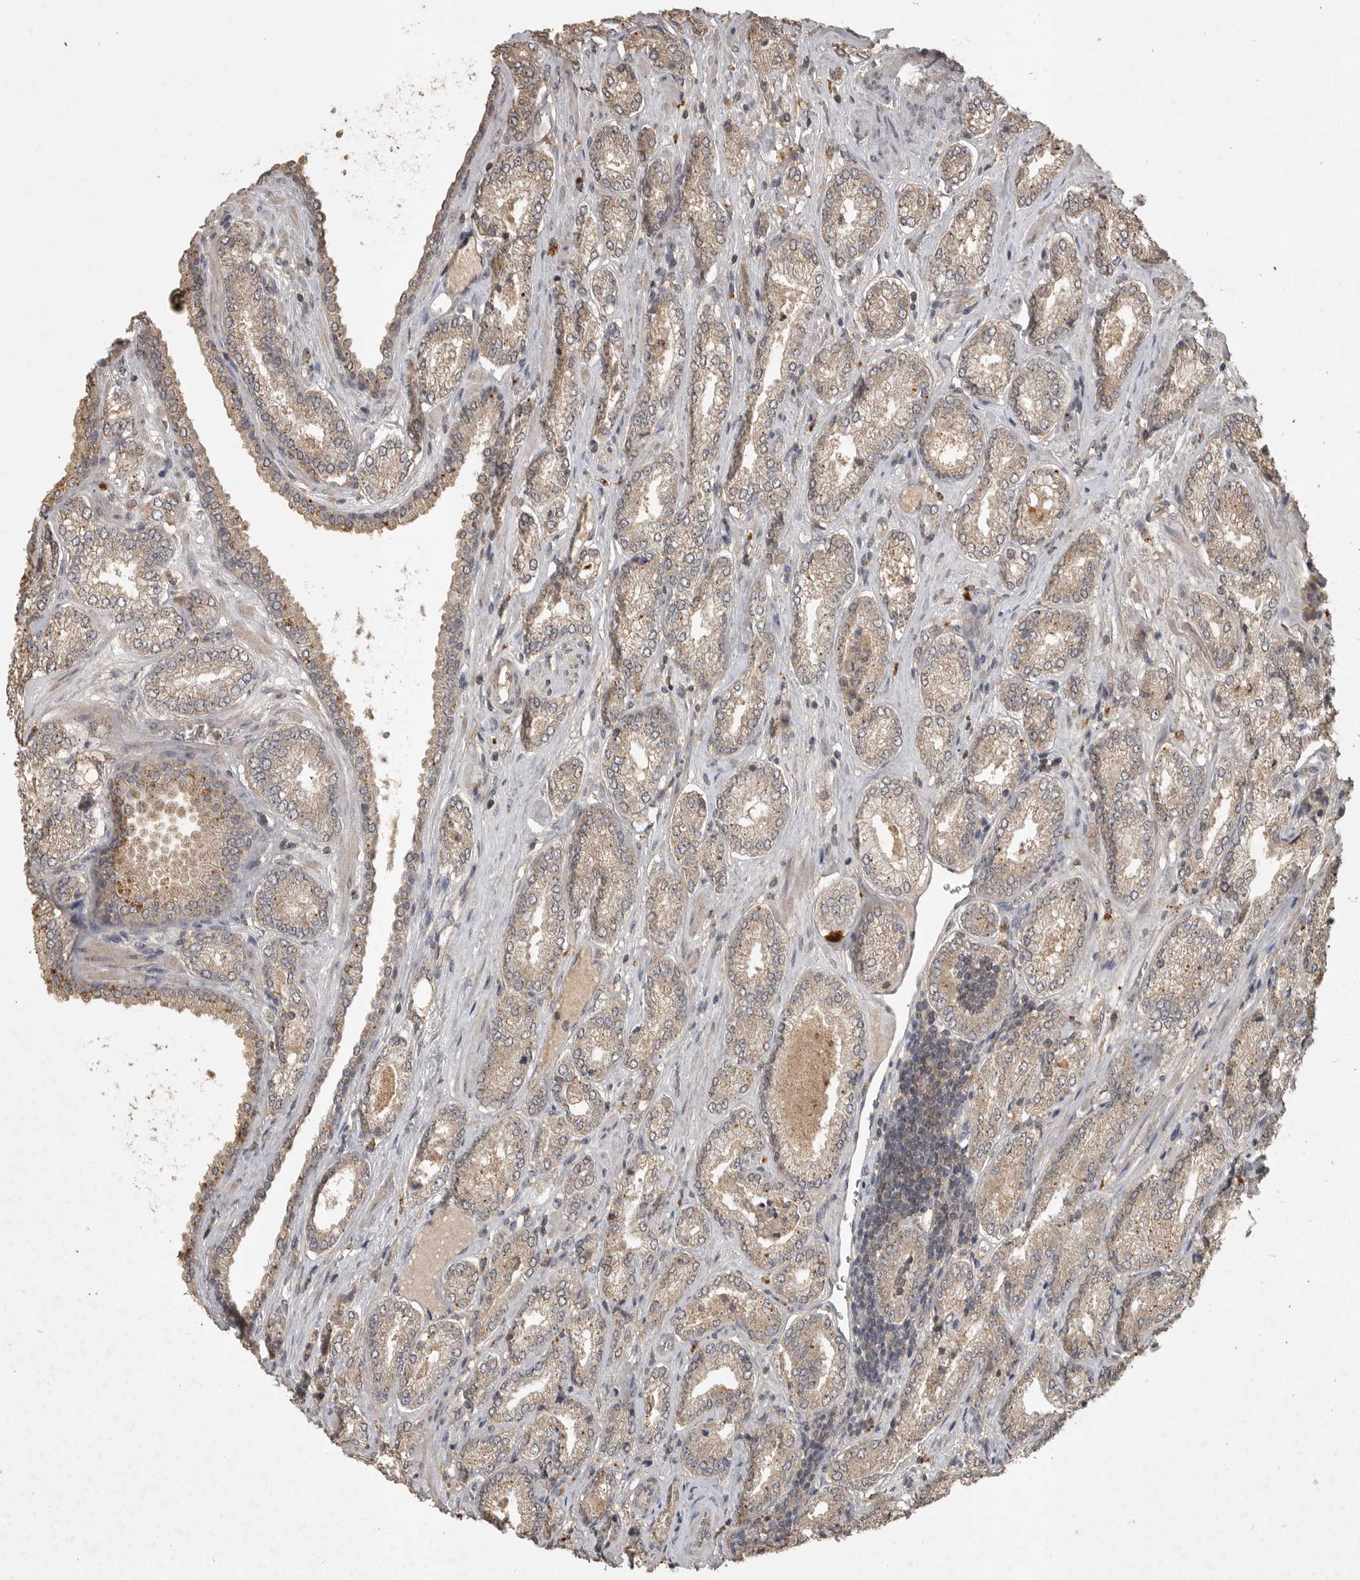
{"staining": {"intensity": "weak", "quantity": ">75%", "location": "cytoplasmic/membranous"}, "tissue": "prostate cancer", "cell_type": "Tumor cells", "image_type": "cancer", "snomed": [{"axis": "morphology", "description": "Adenocarcinoma, Low grade"}, {"axis": "topography", "description": "Prostate"}], "caption": "Protein positivity by immunohistochemistry (IHC) exhibits weak cytoplasmic/membranous positivity in approximately >75% of tumor cells in prostate cancer. Immunohistochemistry (ihc) stains the protein in brown and the nuclei are stained blue.", "gene": "ADAMTS4", "patient": {"sex": "male", "age": 62}}